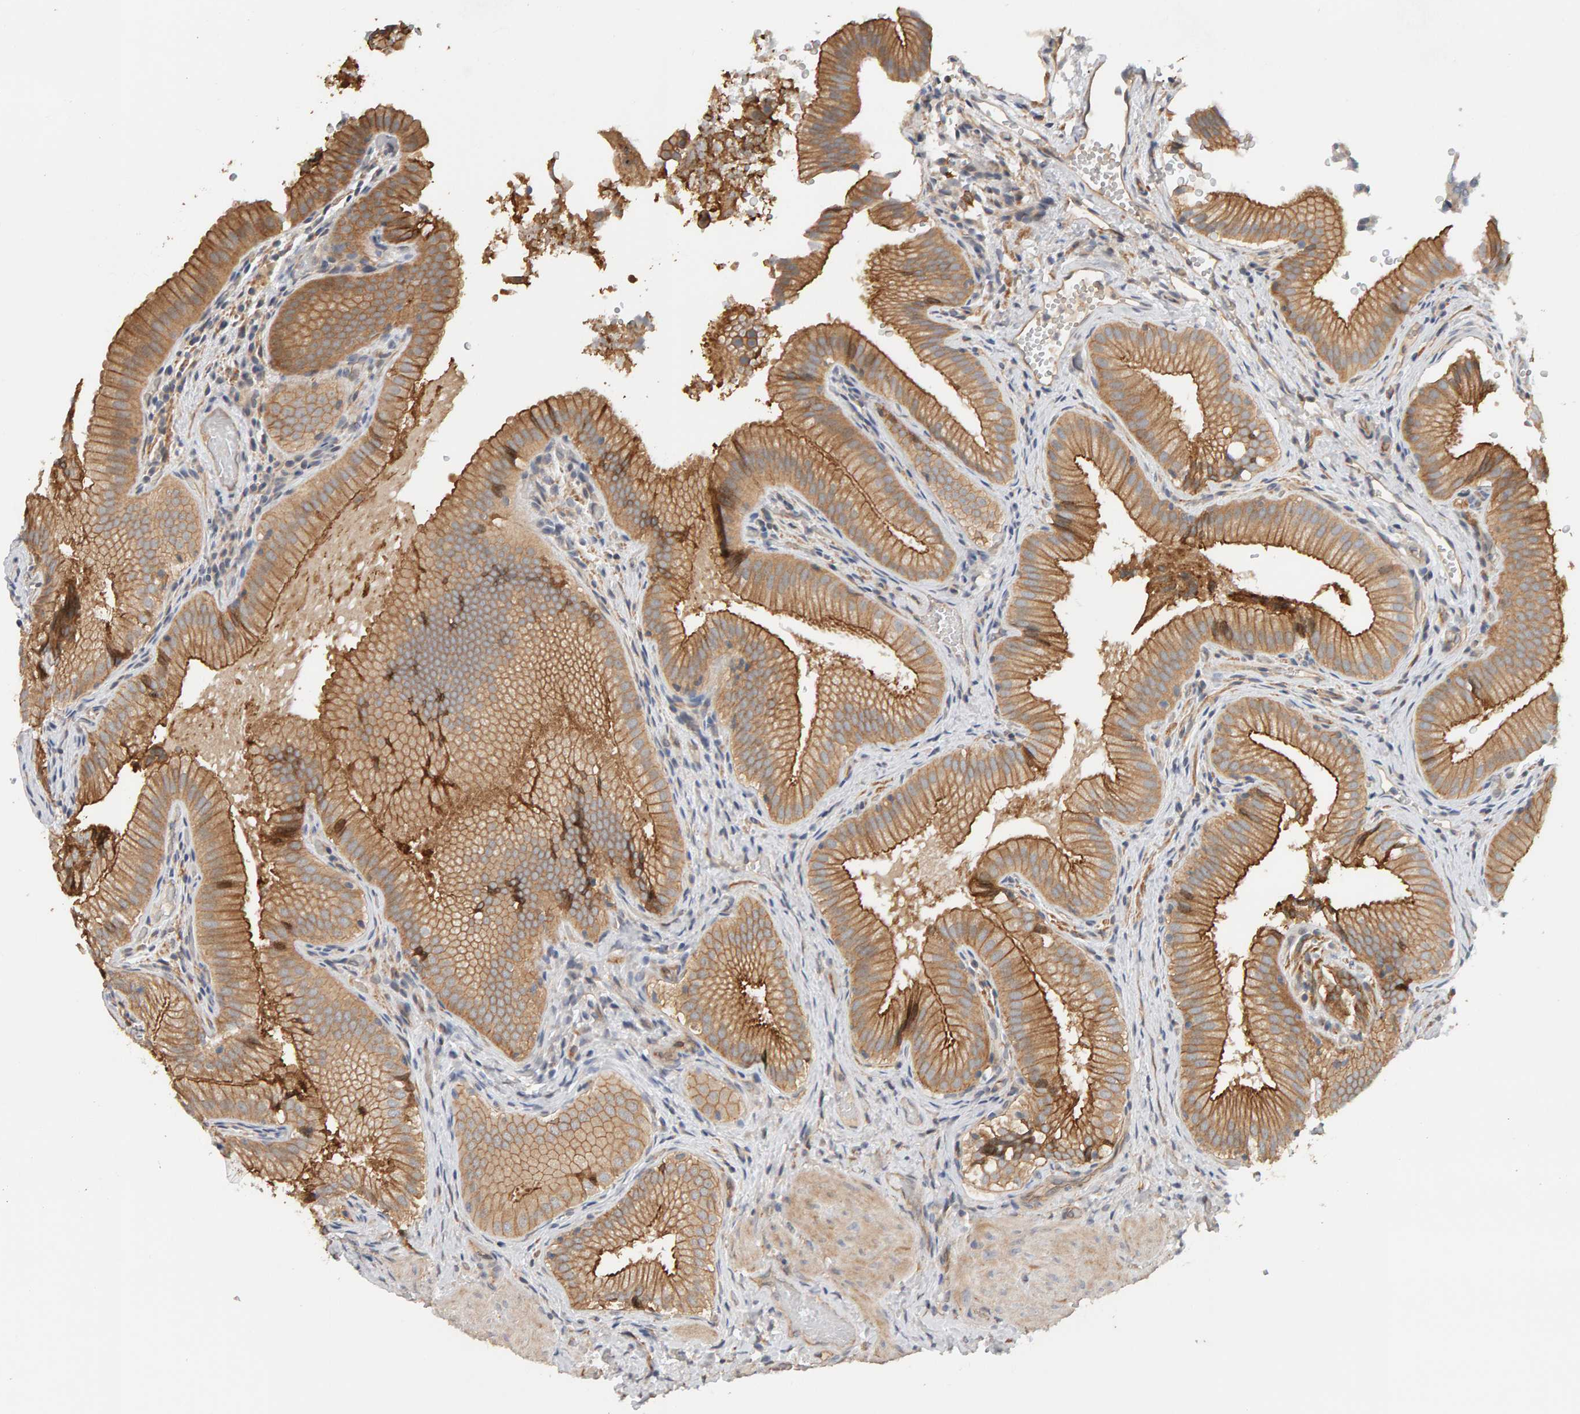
{"staining": {"intensity": "moderate", "quantity": ">75%", "location": "cytoplasmic/membranous"}, "tissue": "gallbladder", "cell_type": "Glandular cells", "image_type": "normal", "snomed": [{"axis": "morphology", "description": "Normal tissue, NOS"}, {"axis": "topography", "description": "Gallbladder"}], "caption": "A high-resolution image shows immunohistochemistry (IHC) staining of benign gallbladder, which shows moderate cytoplasmic/membranous expression in approximately >75% of glandular cells.", "gene": "PPP1R16A", "patient": {"sex": "female", "age": 30}}